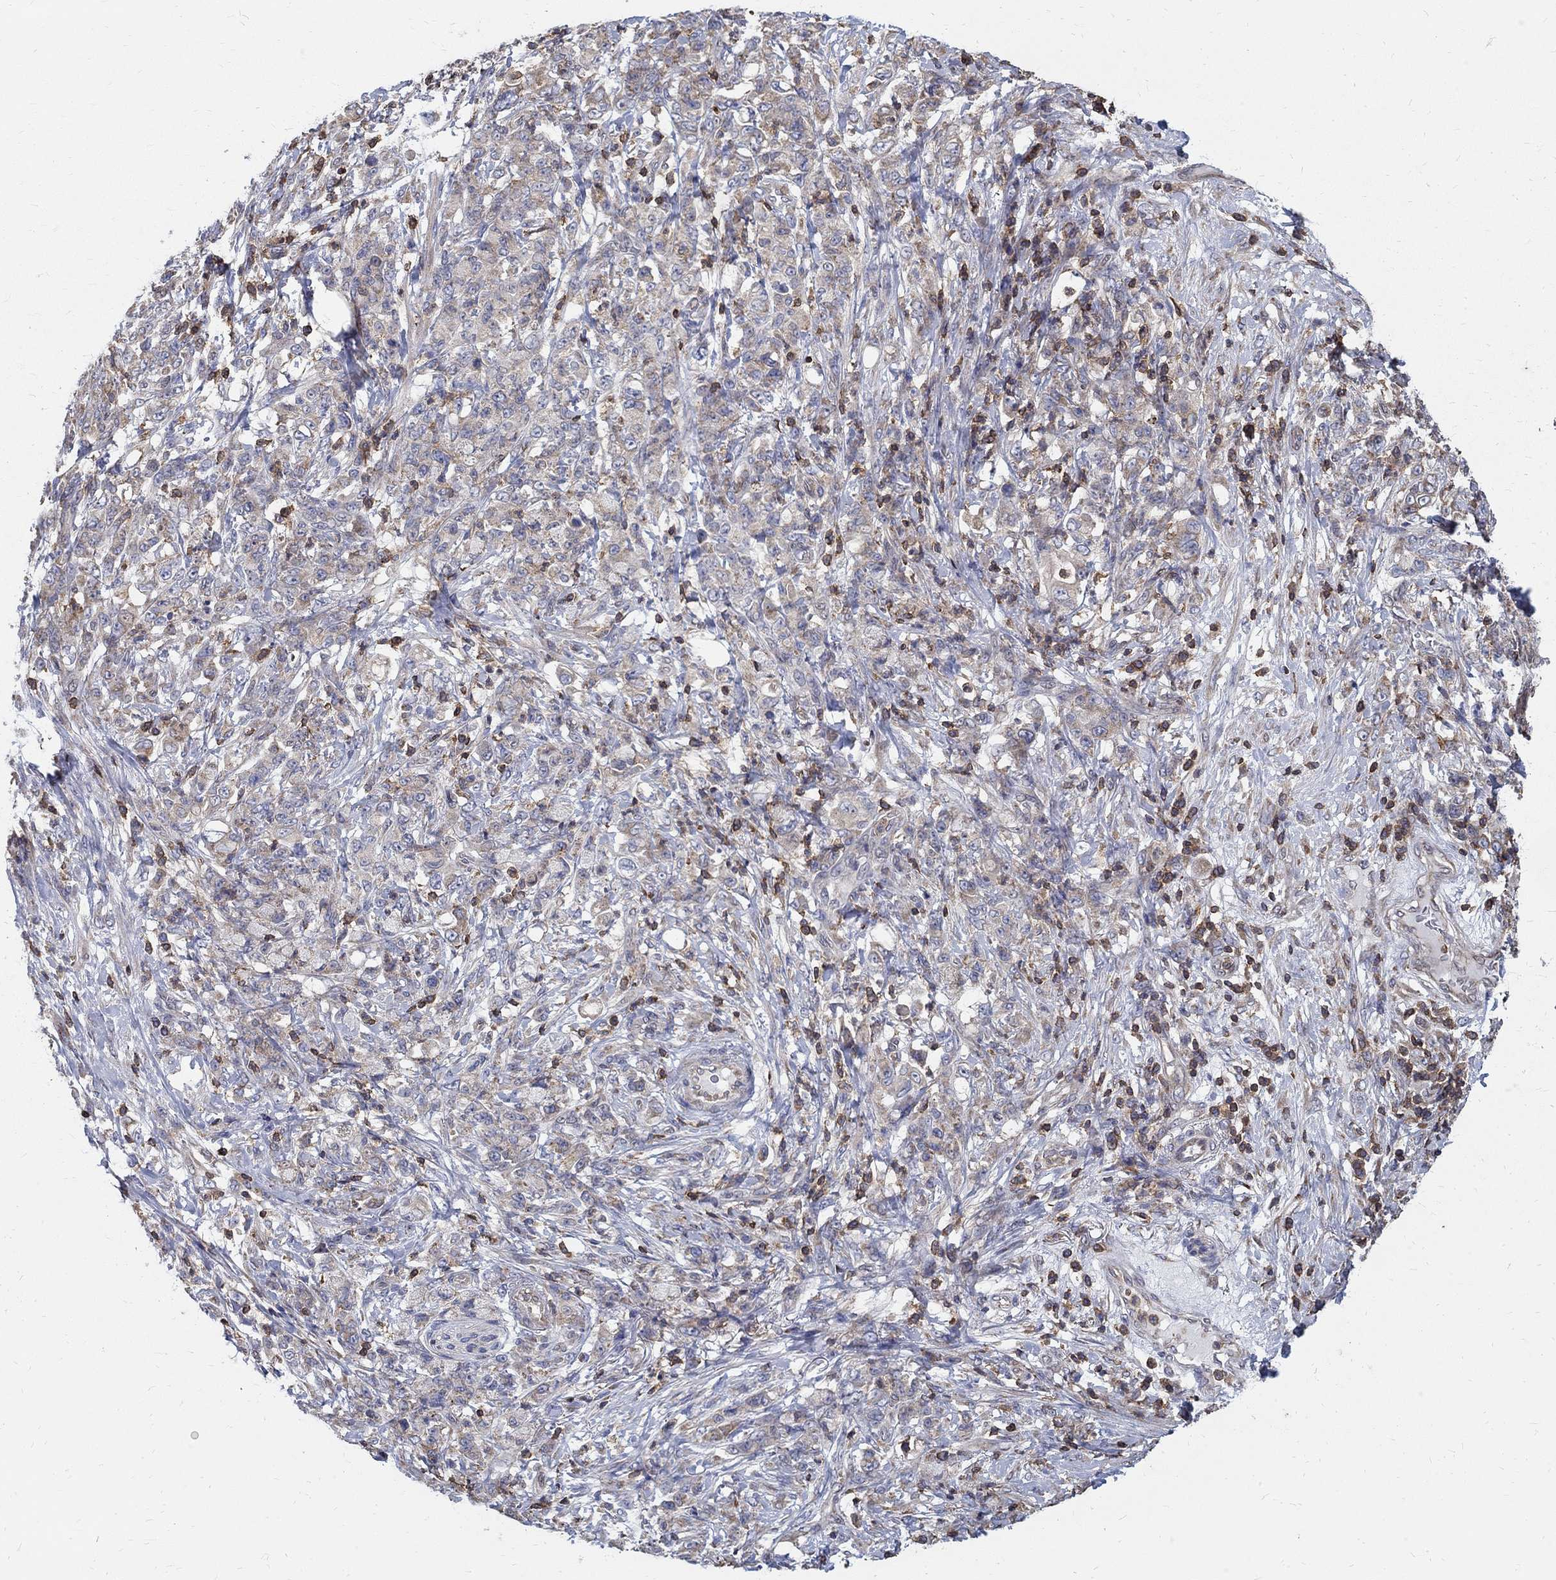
{"staining": {"intensity": "weak", "quantity": "25%-75%", "location": "cytoplasmic/membranous"}, "tissue": "stomach cancer", "cell_type": "Tumor cells", "image_type": "cancer", "snomed": [{"axis": "morphology", "description": "Adenocarcinoma, NOS"}, {"axis": "topography", "description": "Stomach"}], "caption": "Immunohistochemical staining of stomach cancer reveals low levels of weak cytoplasmic/membranous protein expression in about 25%-75% of tumor cells.", "gene": "AGAP2", "patient": {"sex": "female", "age": 79}}